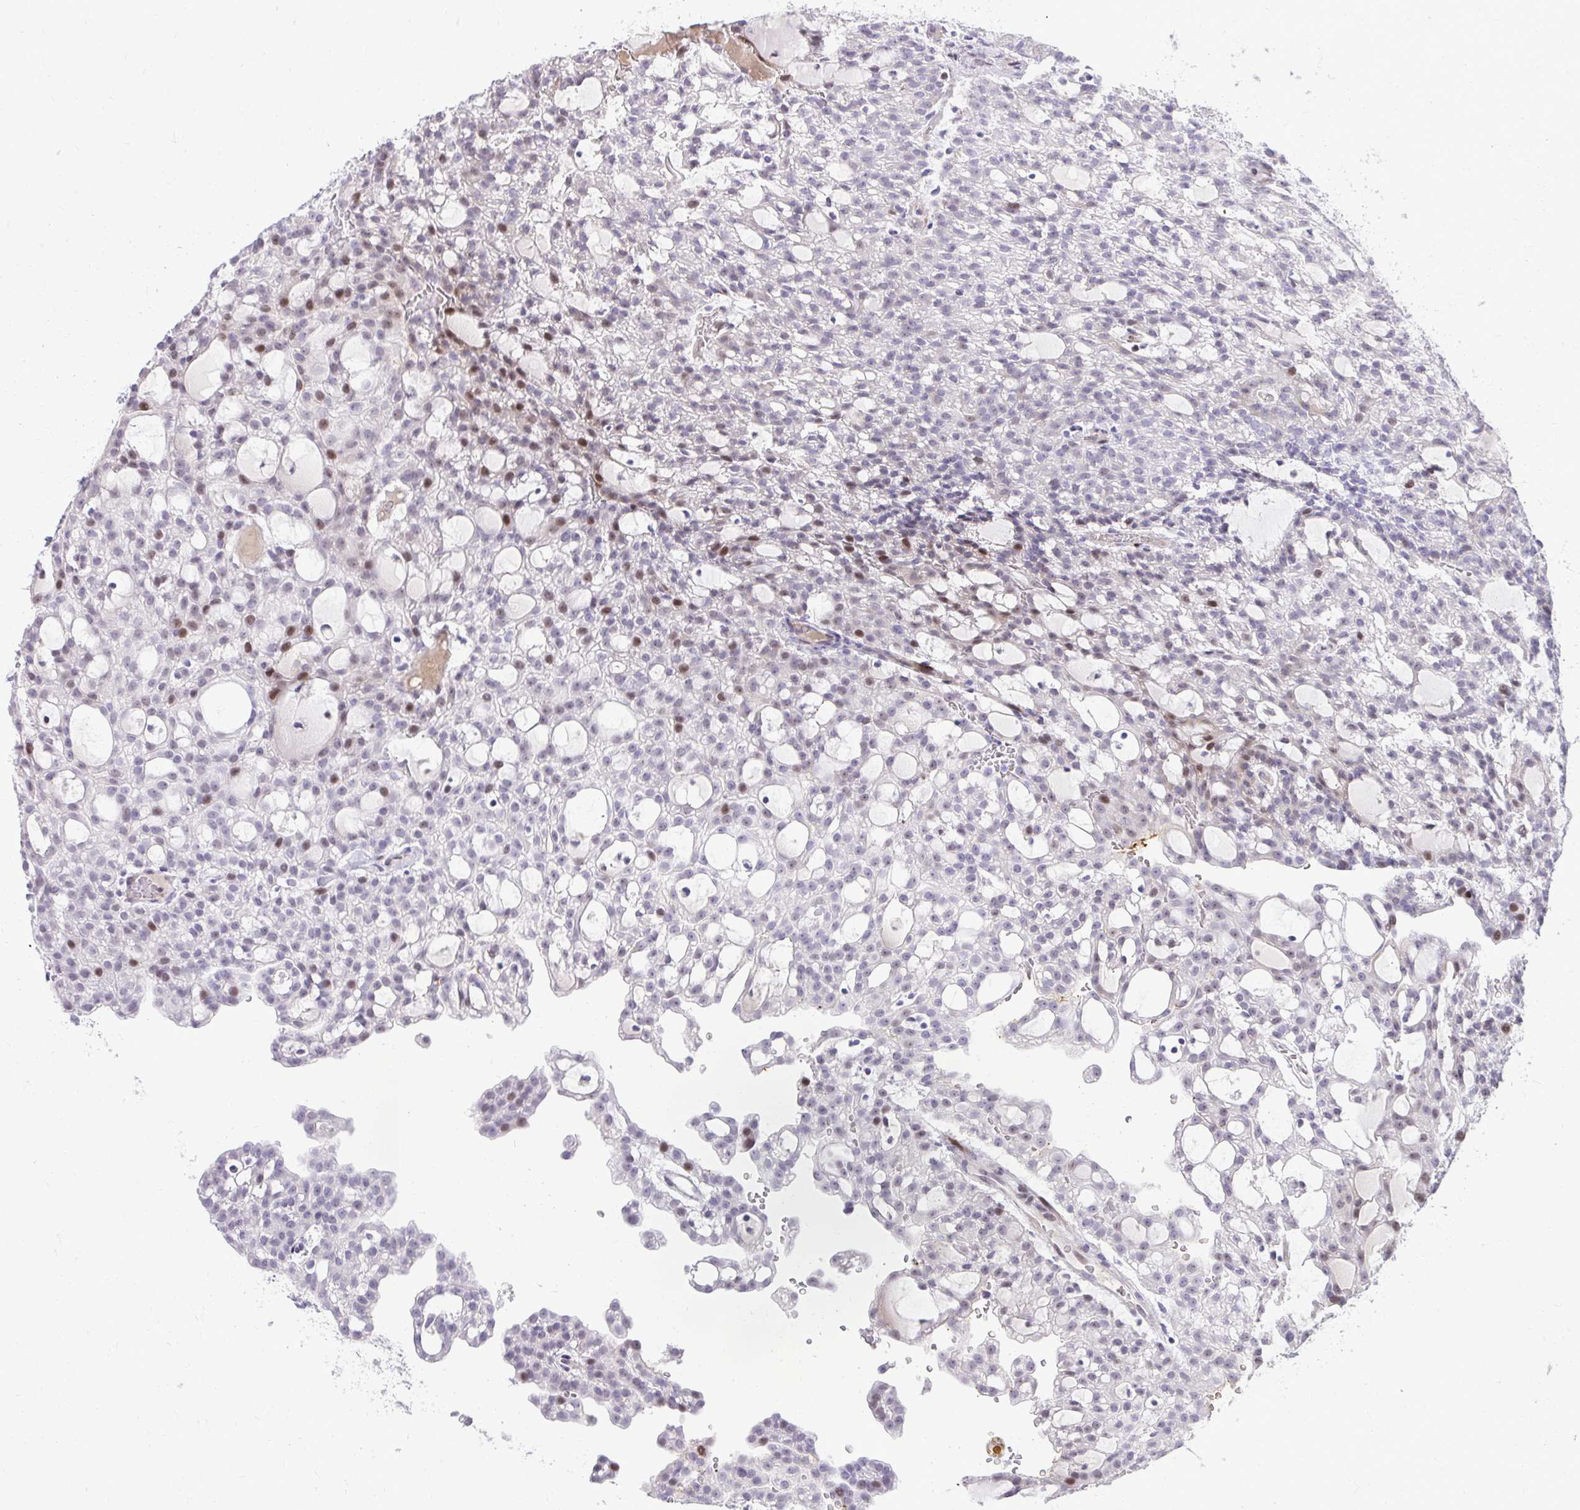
{"staining": {"intensity": "moderate", "quantity": "<25%", "location": "nuclear"}, "tissue": "renal cancer", "cell_type": "Tumor cells", "image_type": "cancer", "snomed": [{"axis": "morphology", "description": "Adenocarcinoma, NOS"}, {"axis": "topography", "description": "Kidney"}], "caption": "Adenocarcinoma (renal) stained with a protein marker demonstrates moderate staining in tumor cells.", "gene": "DLX4", "patient": {"sex": "male", "age": 63}}